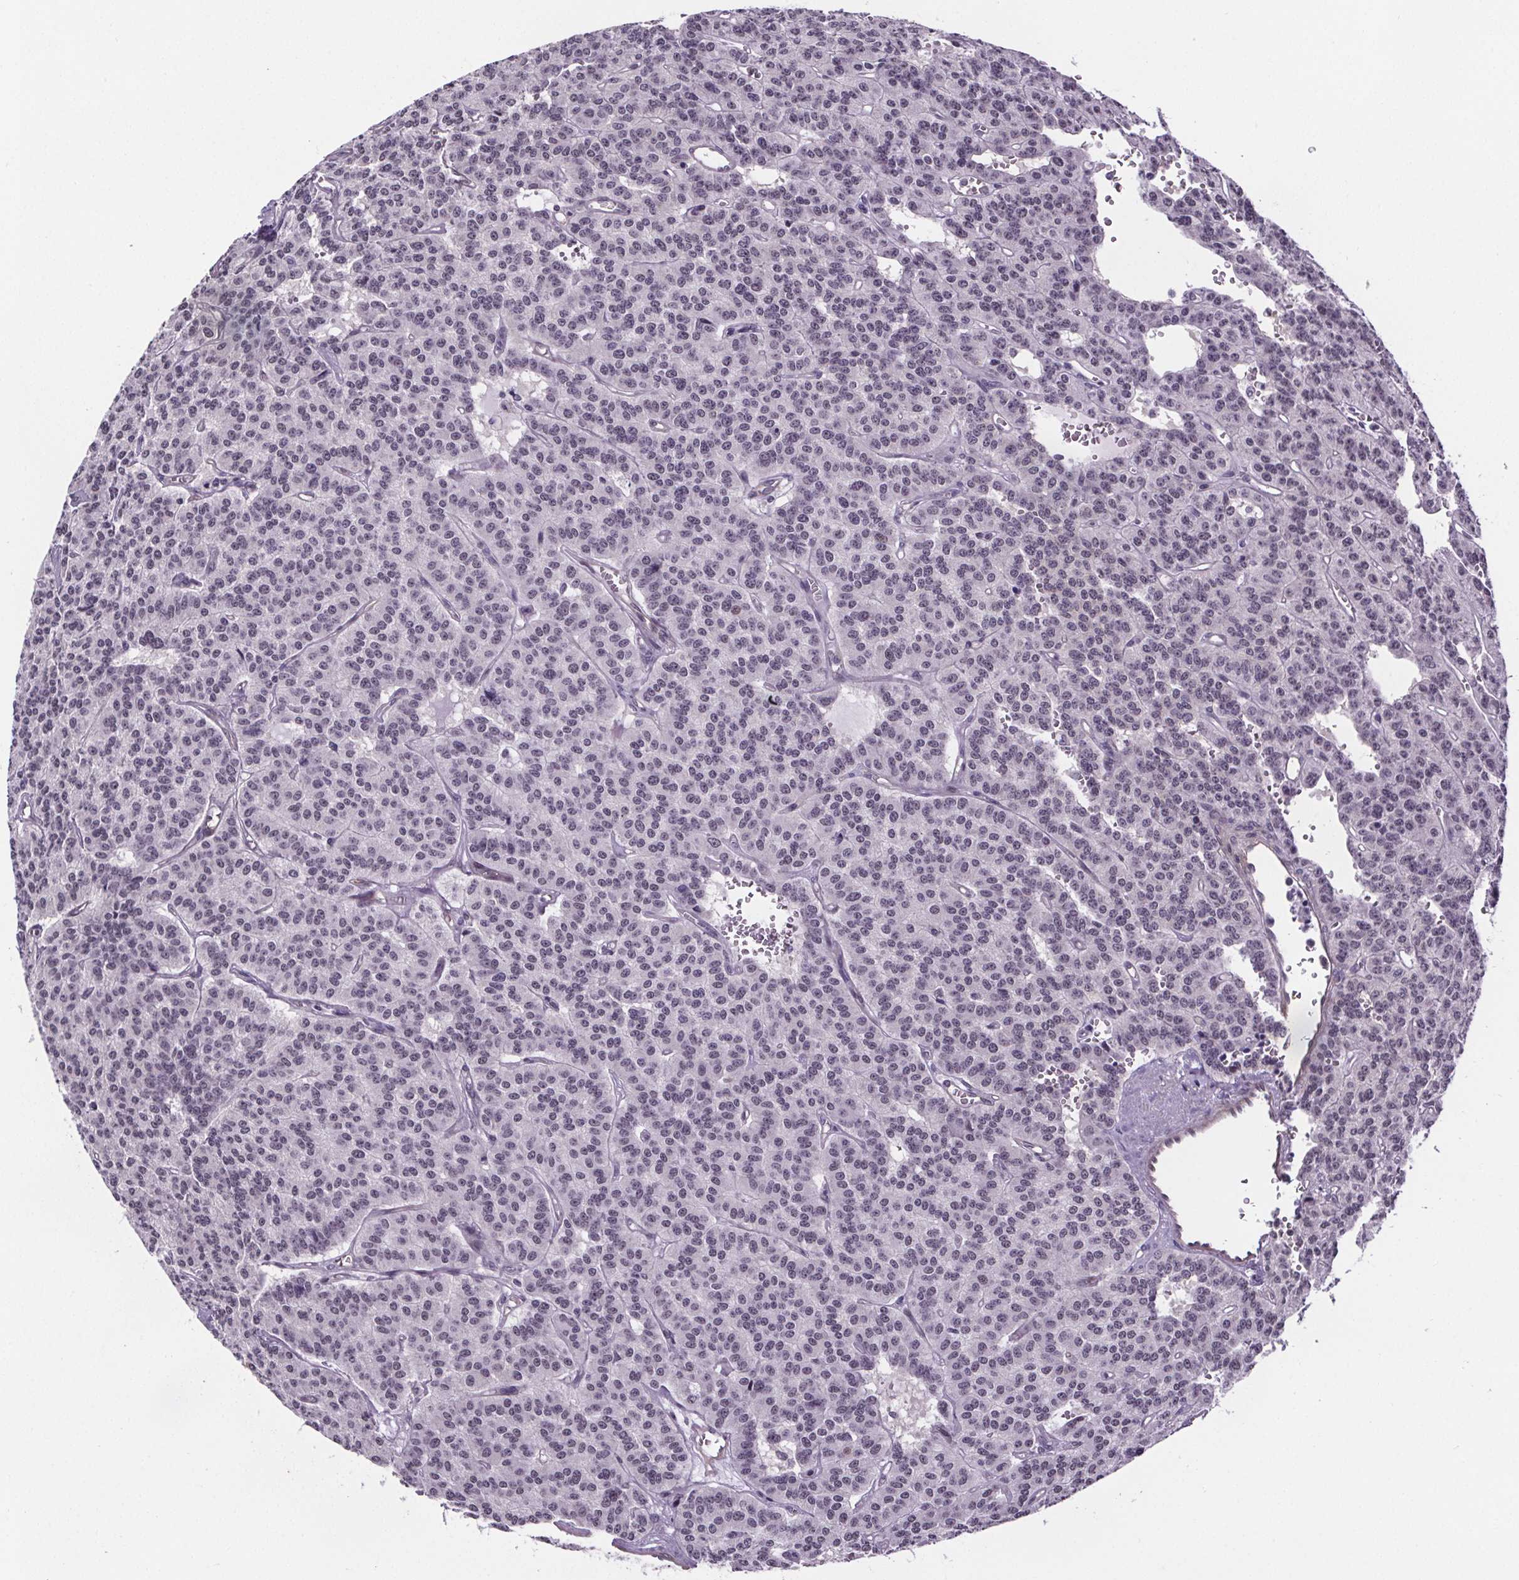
{"staining": {"intensity": "negative", "quantity": "none", "location": "none"}, "tissue": "carcinoid", "cell_type": "Tumor cells", "image_type": "cancer", "snomed": [{"axis": "morphology", "description": "Carcinoid, malignant, NOS"}, {"axis": "topography", "description": "Lung"}], "caption": "IHC of carcinoid (malignant) shows no staining in tumor cells.", "gene": "TTC12", "patient": {"sex": "female", "age": 71}}